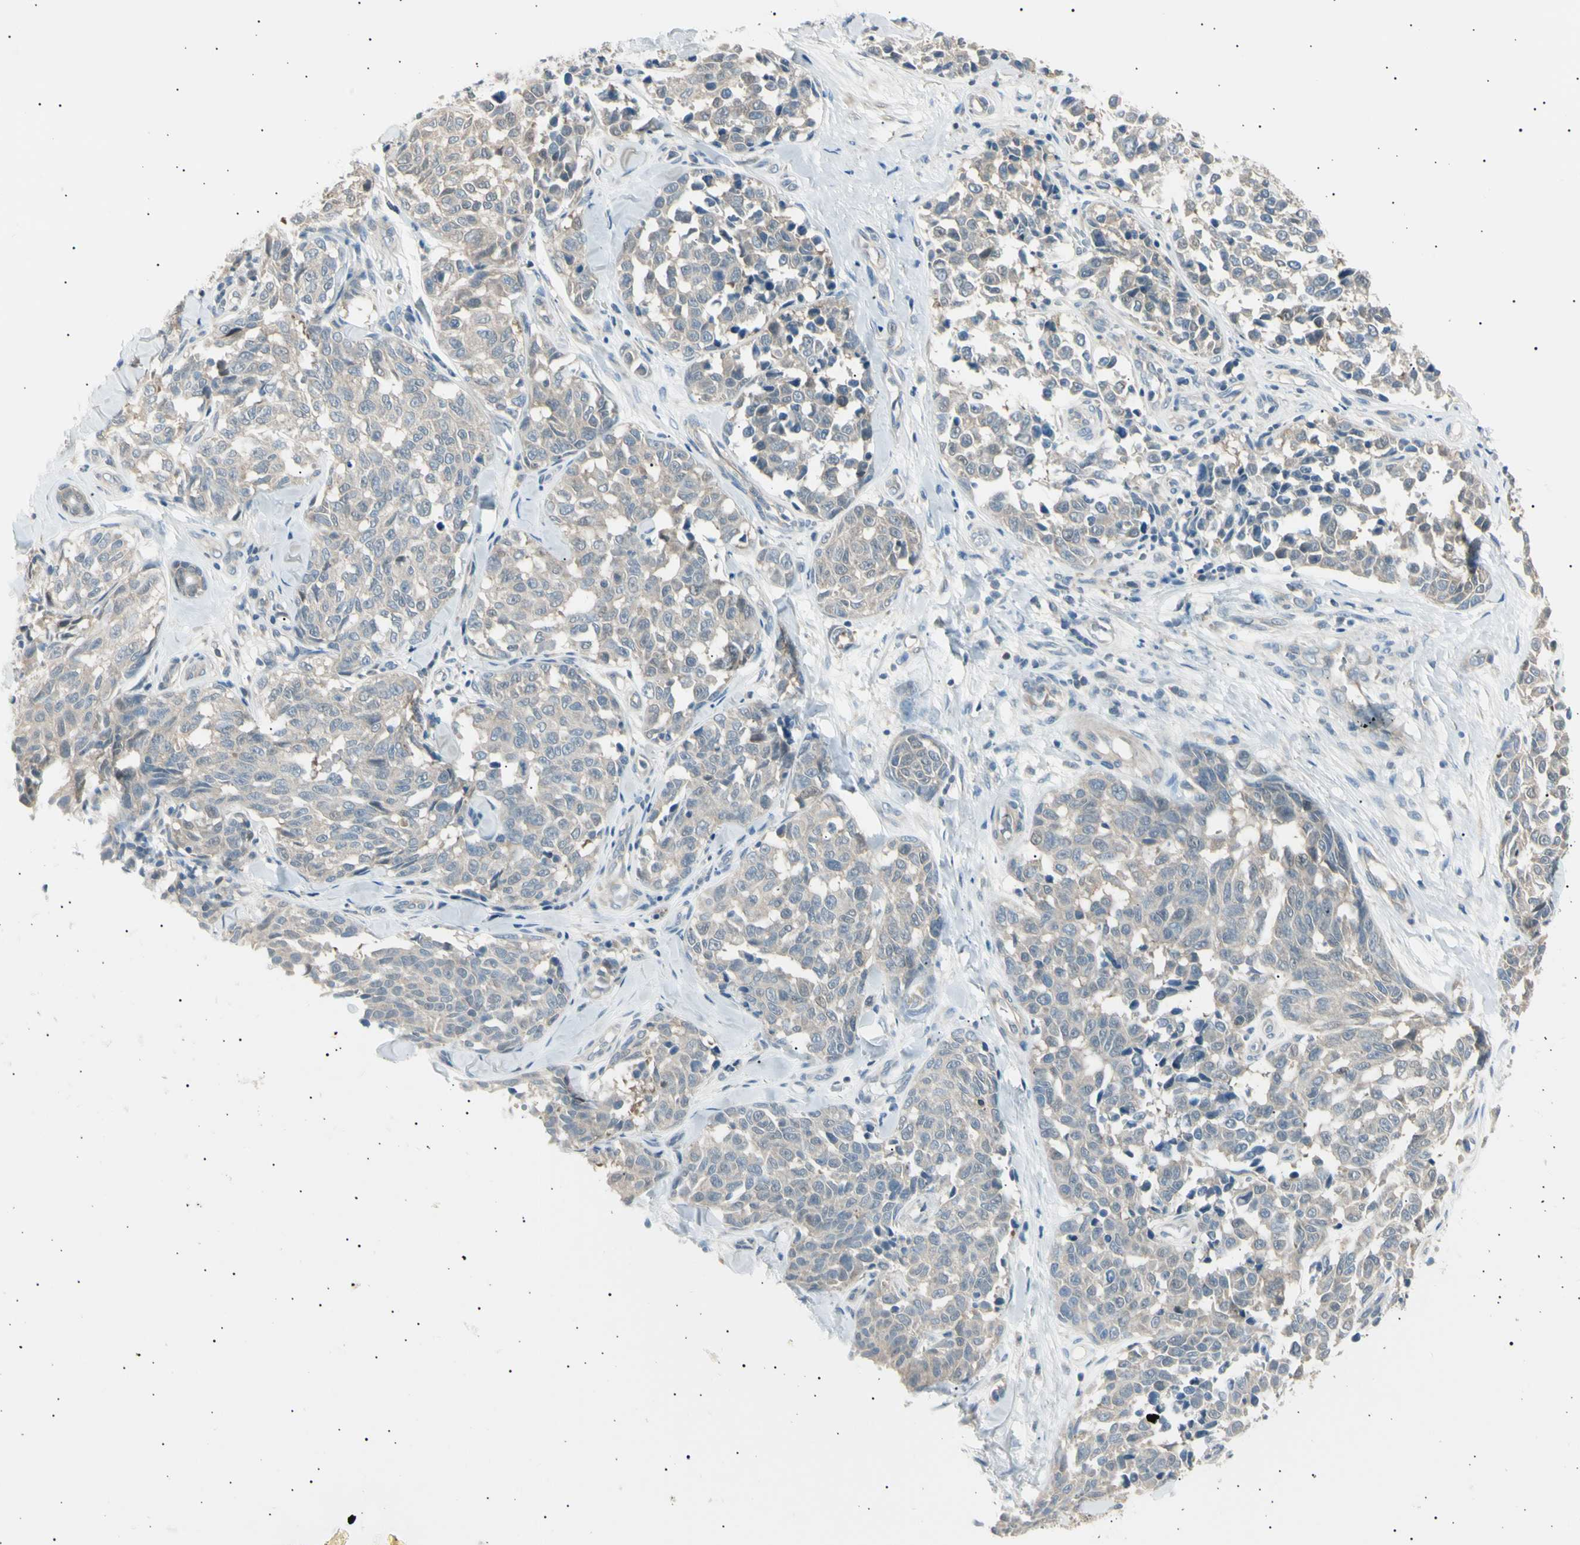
{"staining": {"intensity": "weak", "quantity": ">75%", "location": "cytoplasmic/membranous"}, "tissue": "melanoma", "cell_type": "Tumor cells", "image_type": "cancer", "snomed": [{"axis": "morphology", "description": "Malignant melanoma, NOS"}, {"axis": "topography", "description": "Skin"}], "caption": "IHC (DAB (3,3'-diaminobenzidine)) staining of malignant melanoma displays weak cytoplasmic/membranous protein positivity in about >75% of tumor cells. The protein is stained brown, and the nuclei are stained in blue (DAB IHC with brightfield microscopy, high magnification).", "gene": "LHPP", "patient": {"sex": "female", "age": 64}}